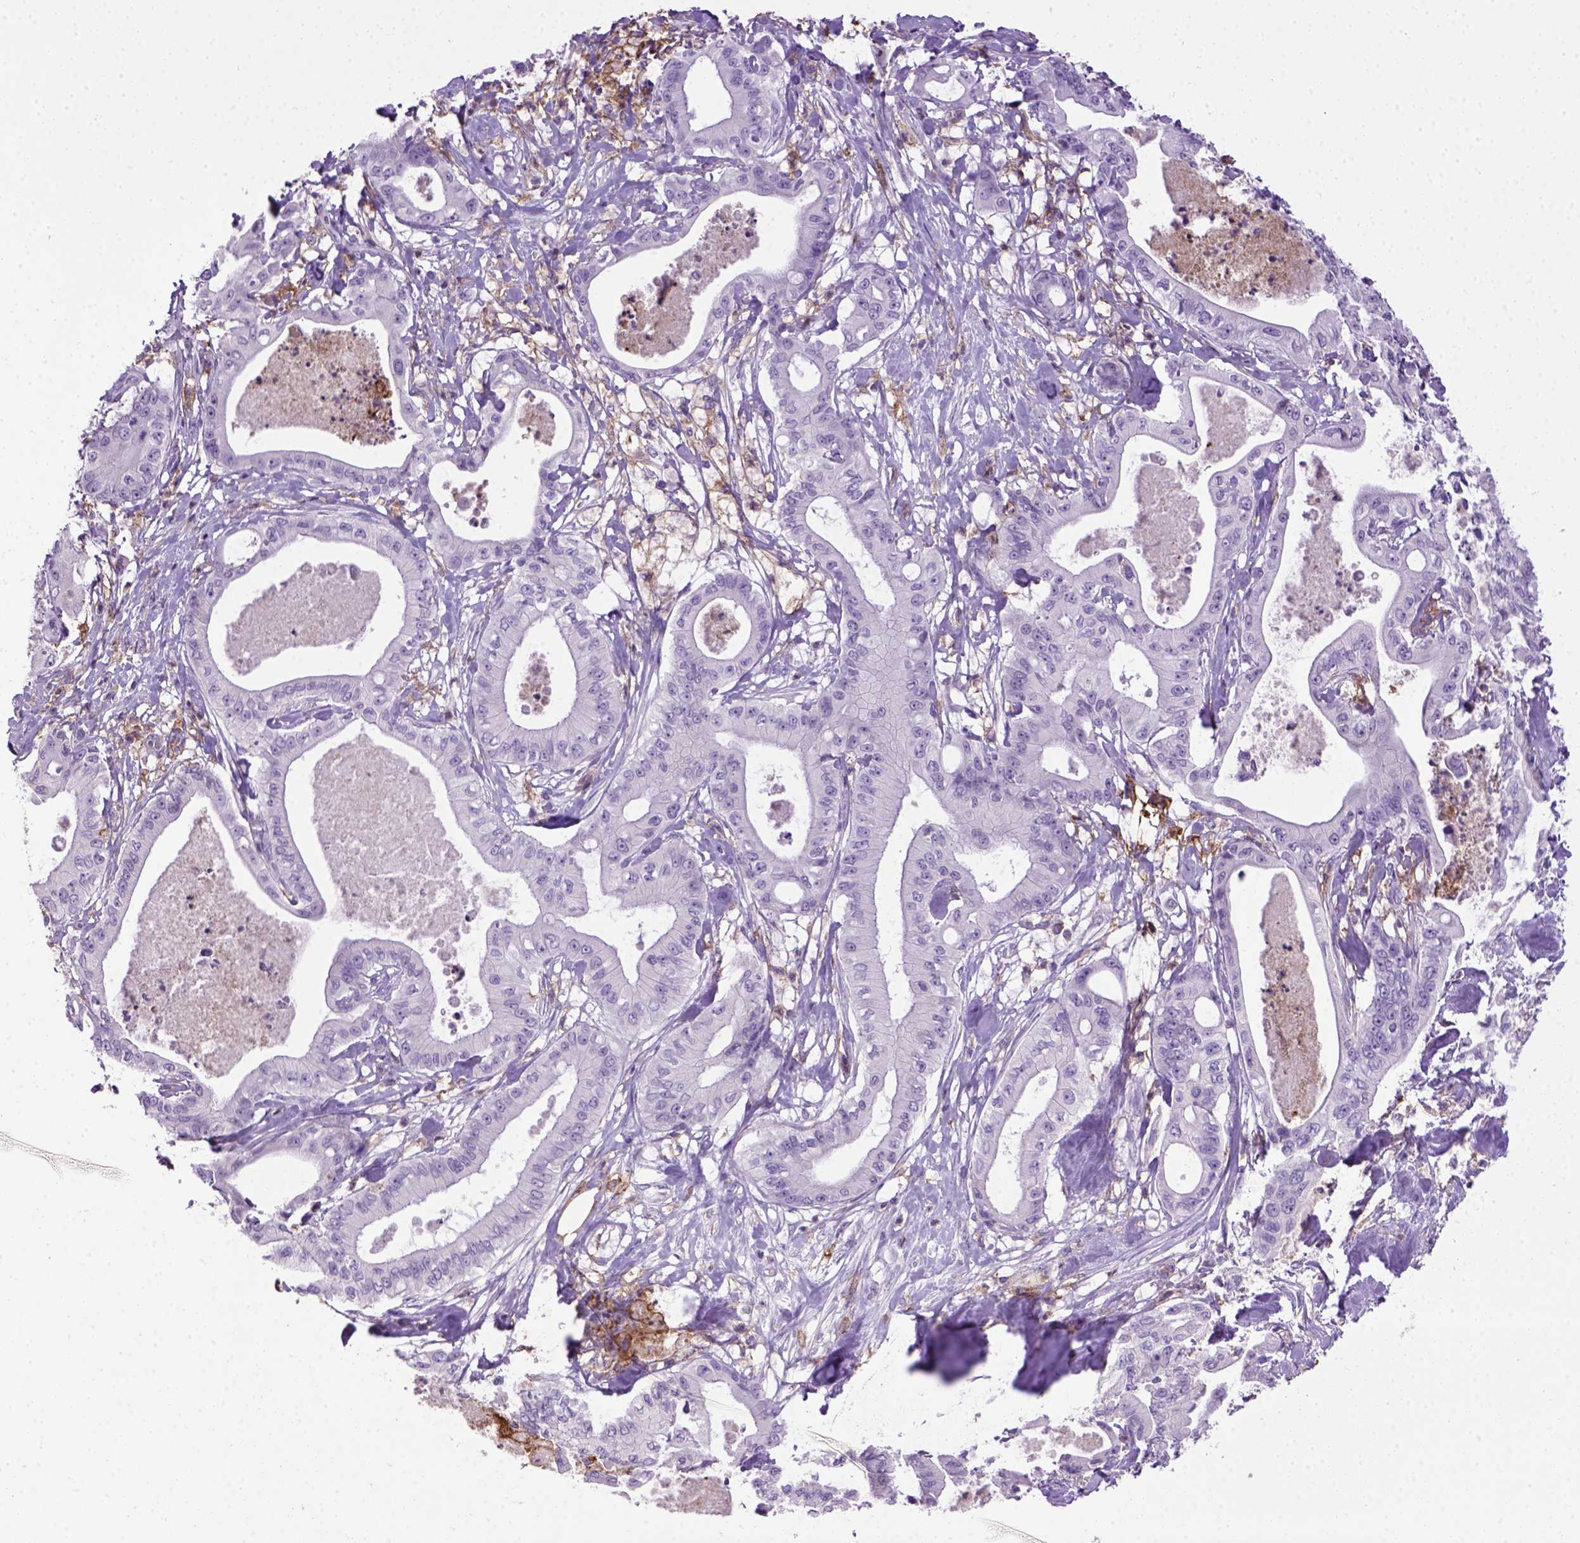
{"staining": {"intensity": "negative", "quantity": "none", "location": "none"}, "tissue": "pancreatic cancer", "cell_type": "Tumor cells", "image_type": "cancer", "snomed": [{"axis": "morphology", "description": "Adenocarcinoma, NOS"}, {"axis": "topography", "description": "Pancreas"}], "caption": "Immunohistochemical staining of pancreatic cancer (adenocarcinoma) exhibits no significant expression in tumor cells. (Stains: DAB (3,3'-diaminobenzidine) immunohistochemistry with hematoxylin counter stain, Microscopy: brightfield microscopy at high magnification).", "gene": "ITGAX", "patient": {"sex": "male", "age": 71}}